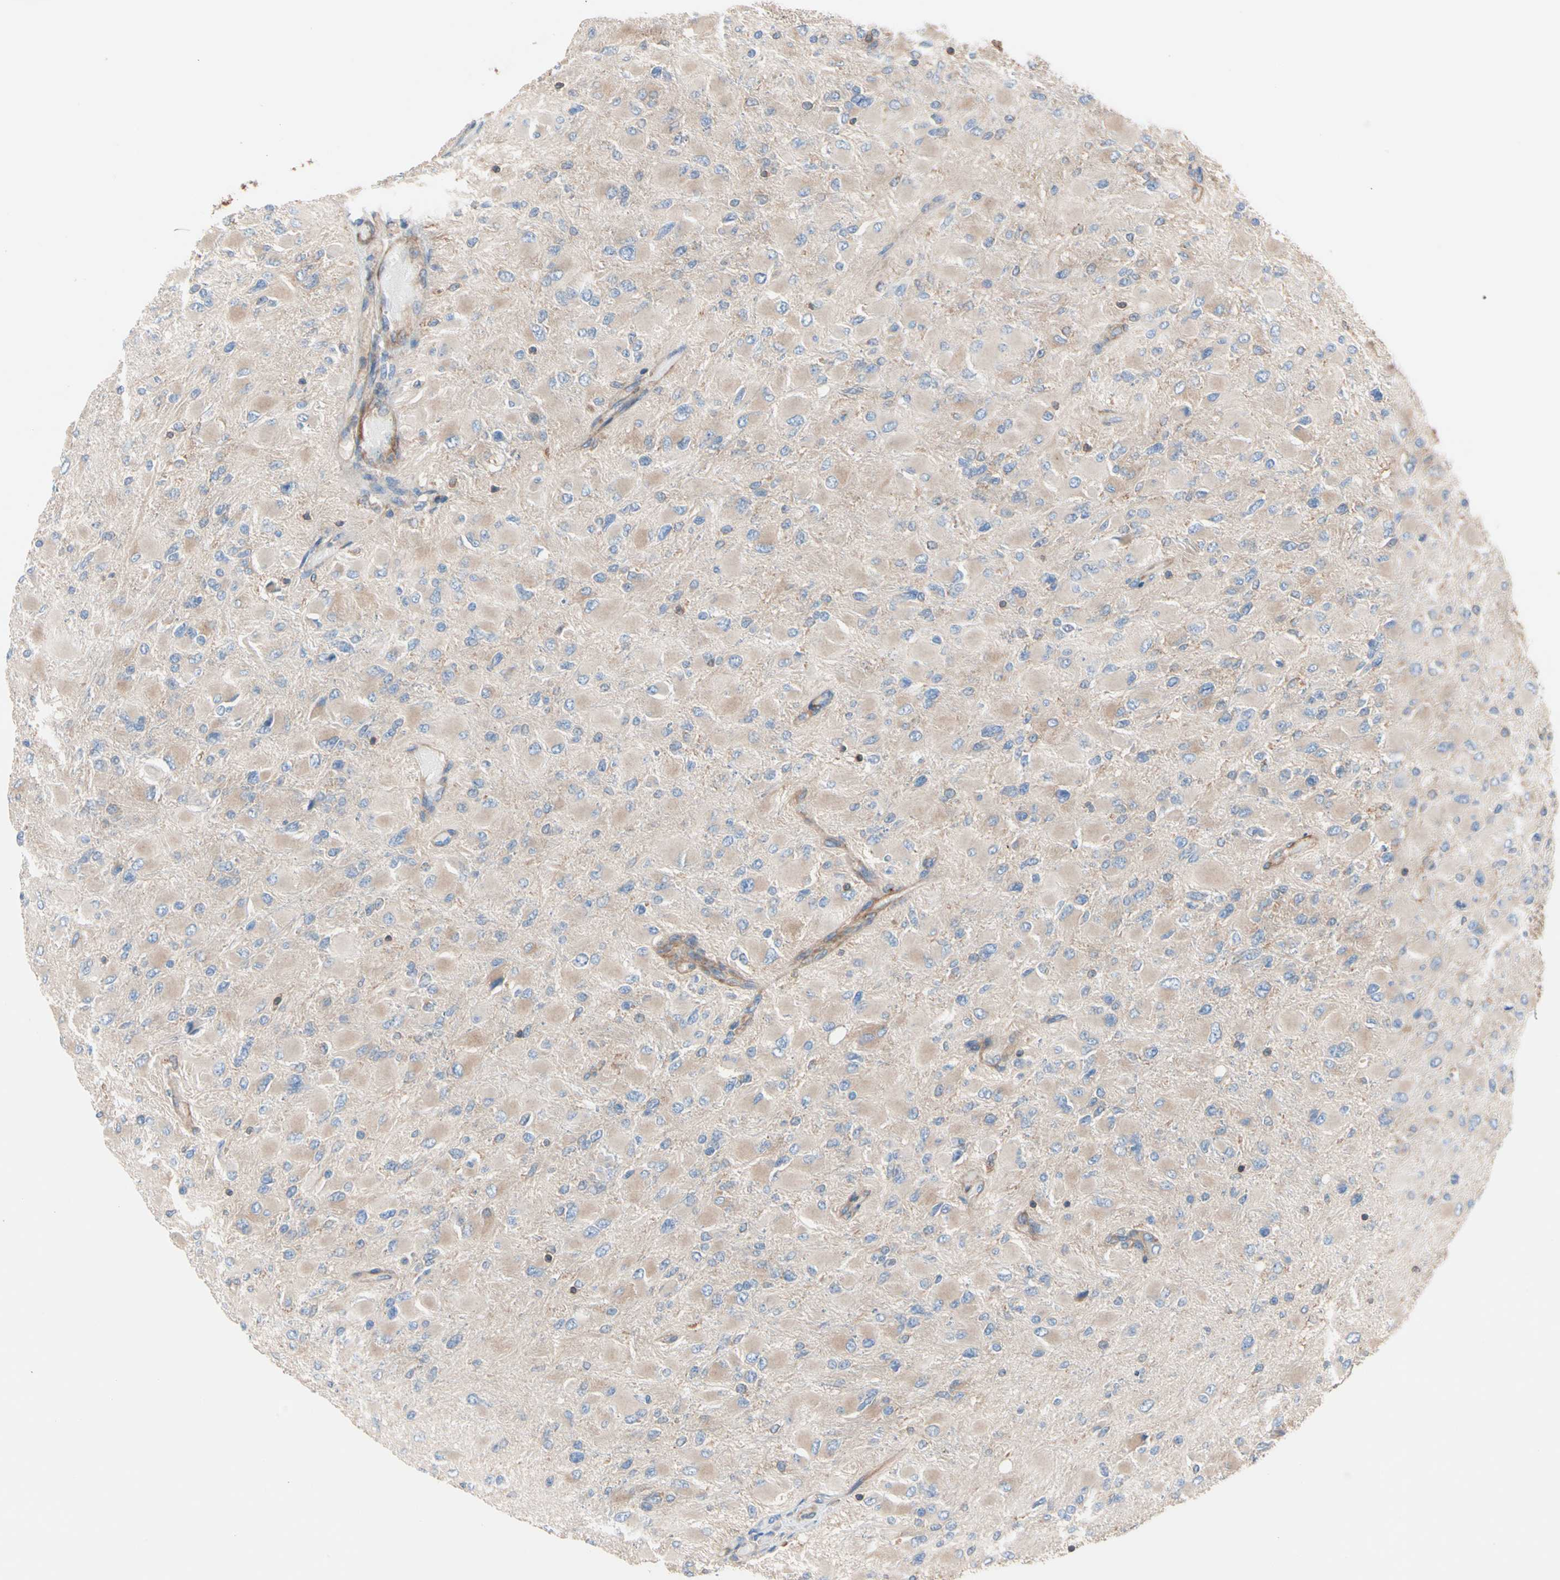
{"staining": {"intensity": "weak", "quantity": "25%-75%", "location": "cytoplasmic/membranous"}, "tissue": "glioma", "cell_type": "Tumor cells", "image_type": "cancer", "snomed": [{"axis": "morphology", "description": "Glioma, malignant, High grade"}, {"axis": "topography", "description": "Cerebral cortex"}], "caption": "Glioma stained with a protein marker reveals weak staining in tumor cells.", "gene": "ROCK1", "patient": {"sex": "female", "age": 36}}